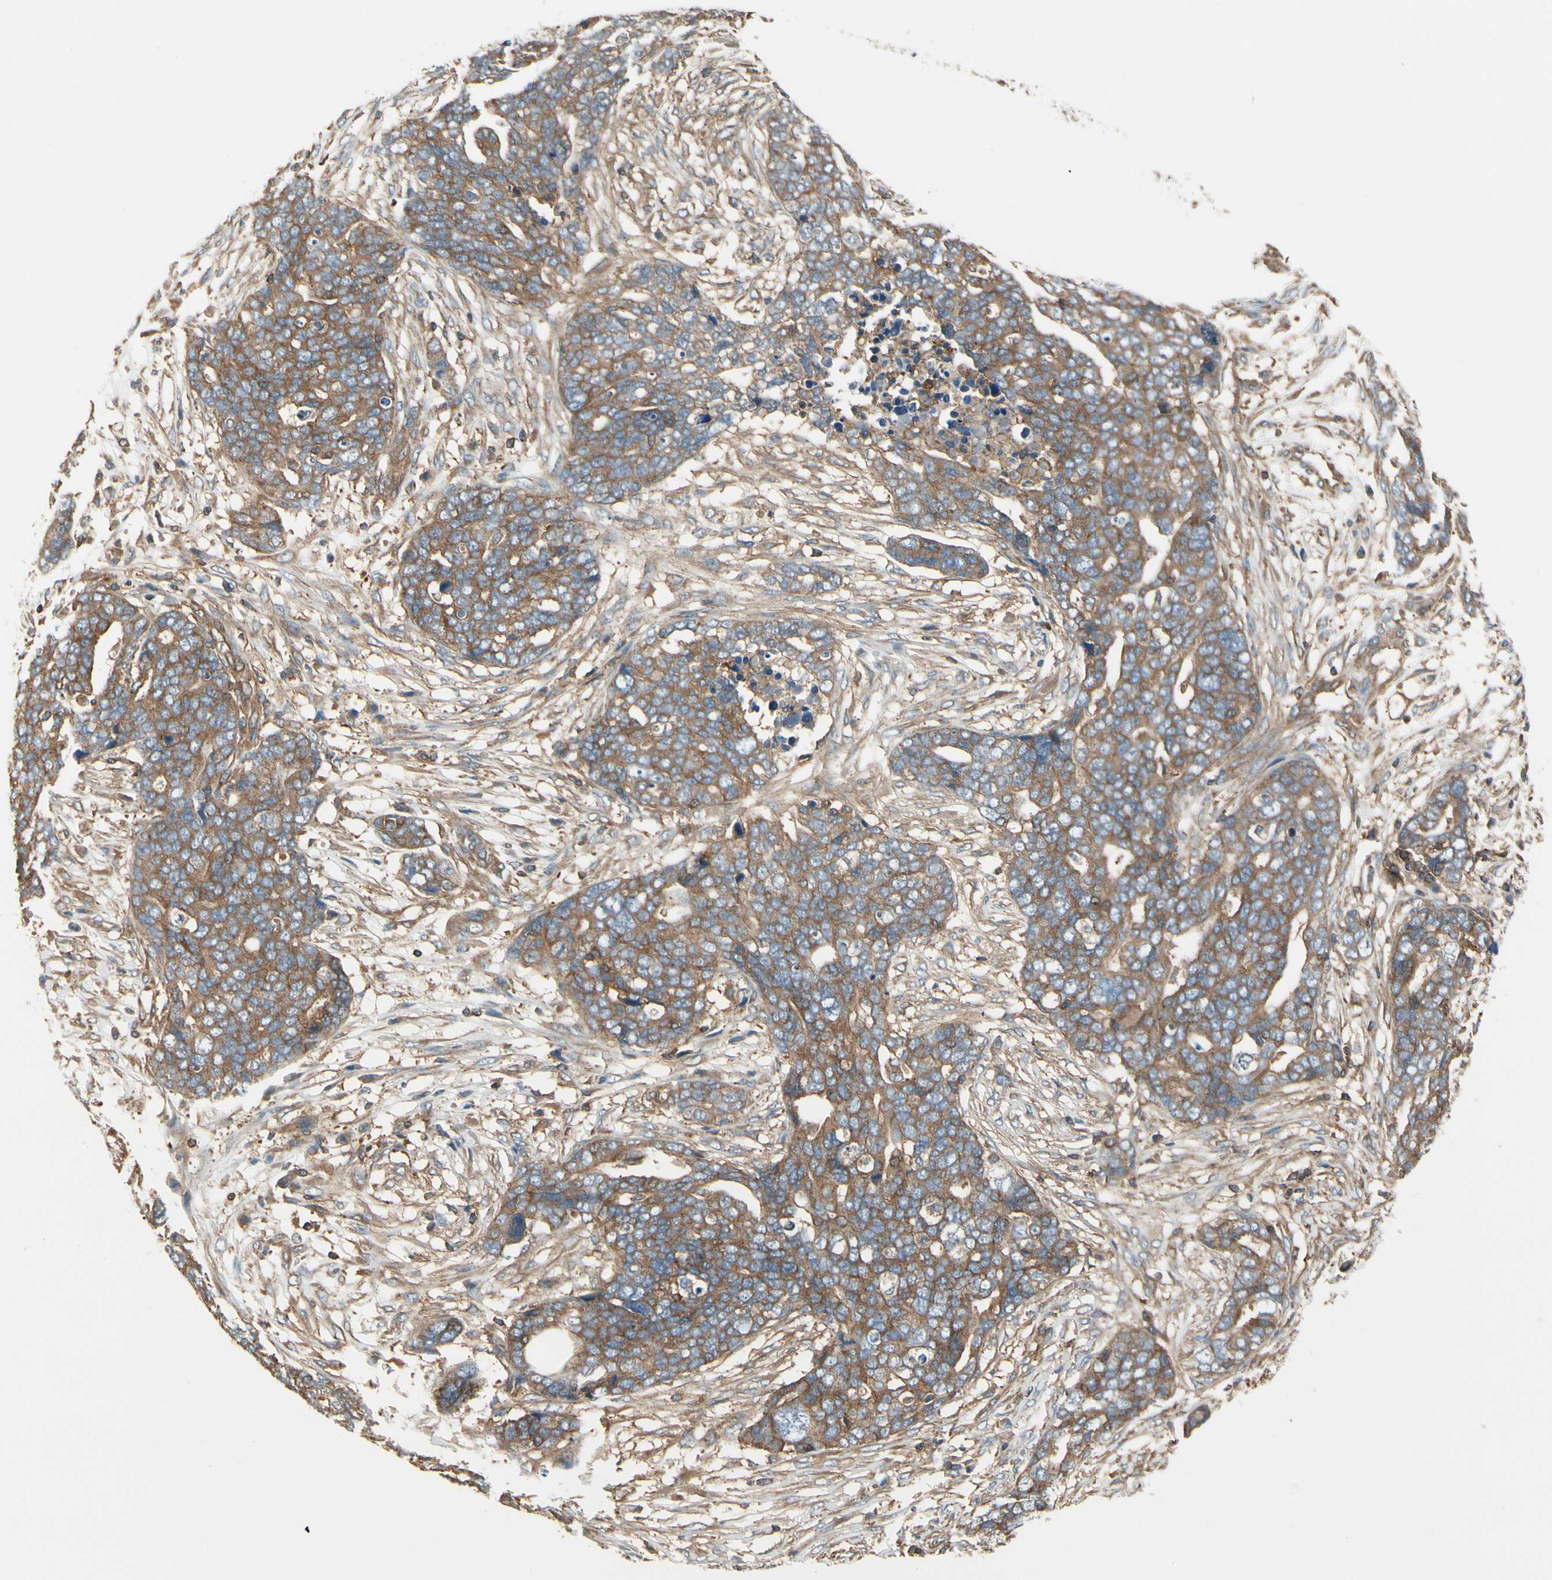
{"staining": {"intensity": "moderate", "quantity": ">75%", "location": "cytoplasmic/membranous"}, "tissue": "ovarian cancer", "cell_type": "Tumor cells", "image_type": "cancer", "snomed": [{"axis": "morphology", "description": "Normal tissue, NOS"}, {"axis": "morphology", "description": "Cystadenocarcinoma, serous, NOS"}, {"axis": "topography", "description": "Fallopian tube"}, {"axis": "topography", "description": "Ovary"}], "caption": "Immunohistochemistry (IHC) staining of ovarian cancer (serous cystadenocarcinoma), which exhibits medium levels of moderate cytoplasmic/membranous staining in approximately >75% of tumor cells indicating moderate cytoplasmic/membranous protein staining. The staining was performed using DAB (brown) for protein detection and nuclei were counterstained in hematoxylin (blue).", "gene": "EPS15", "patient": {"sex": "female", "age": 56}}